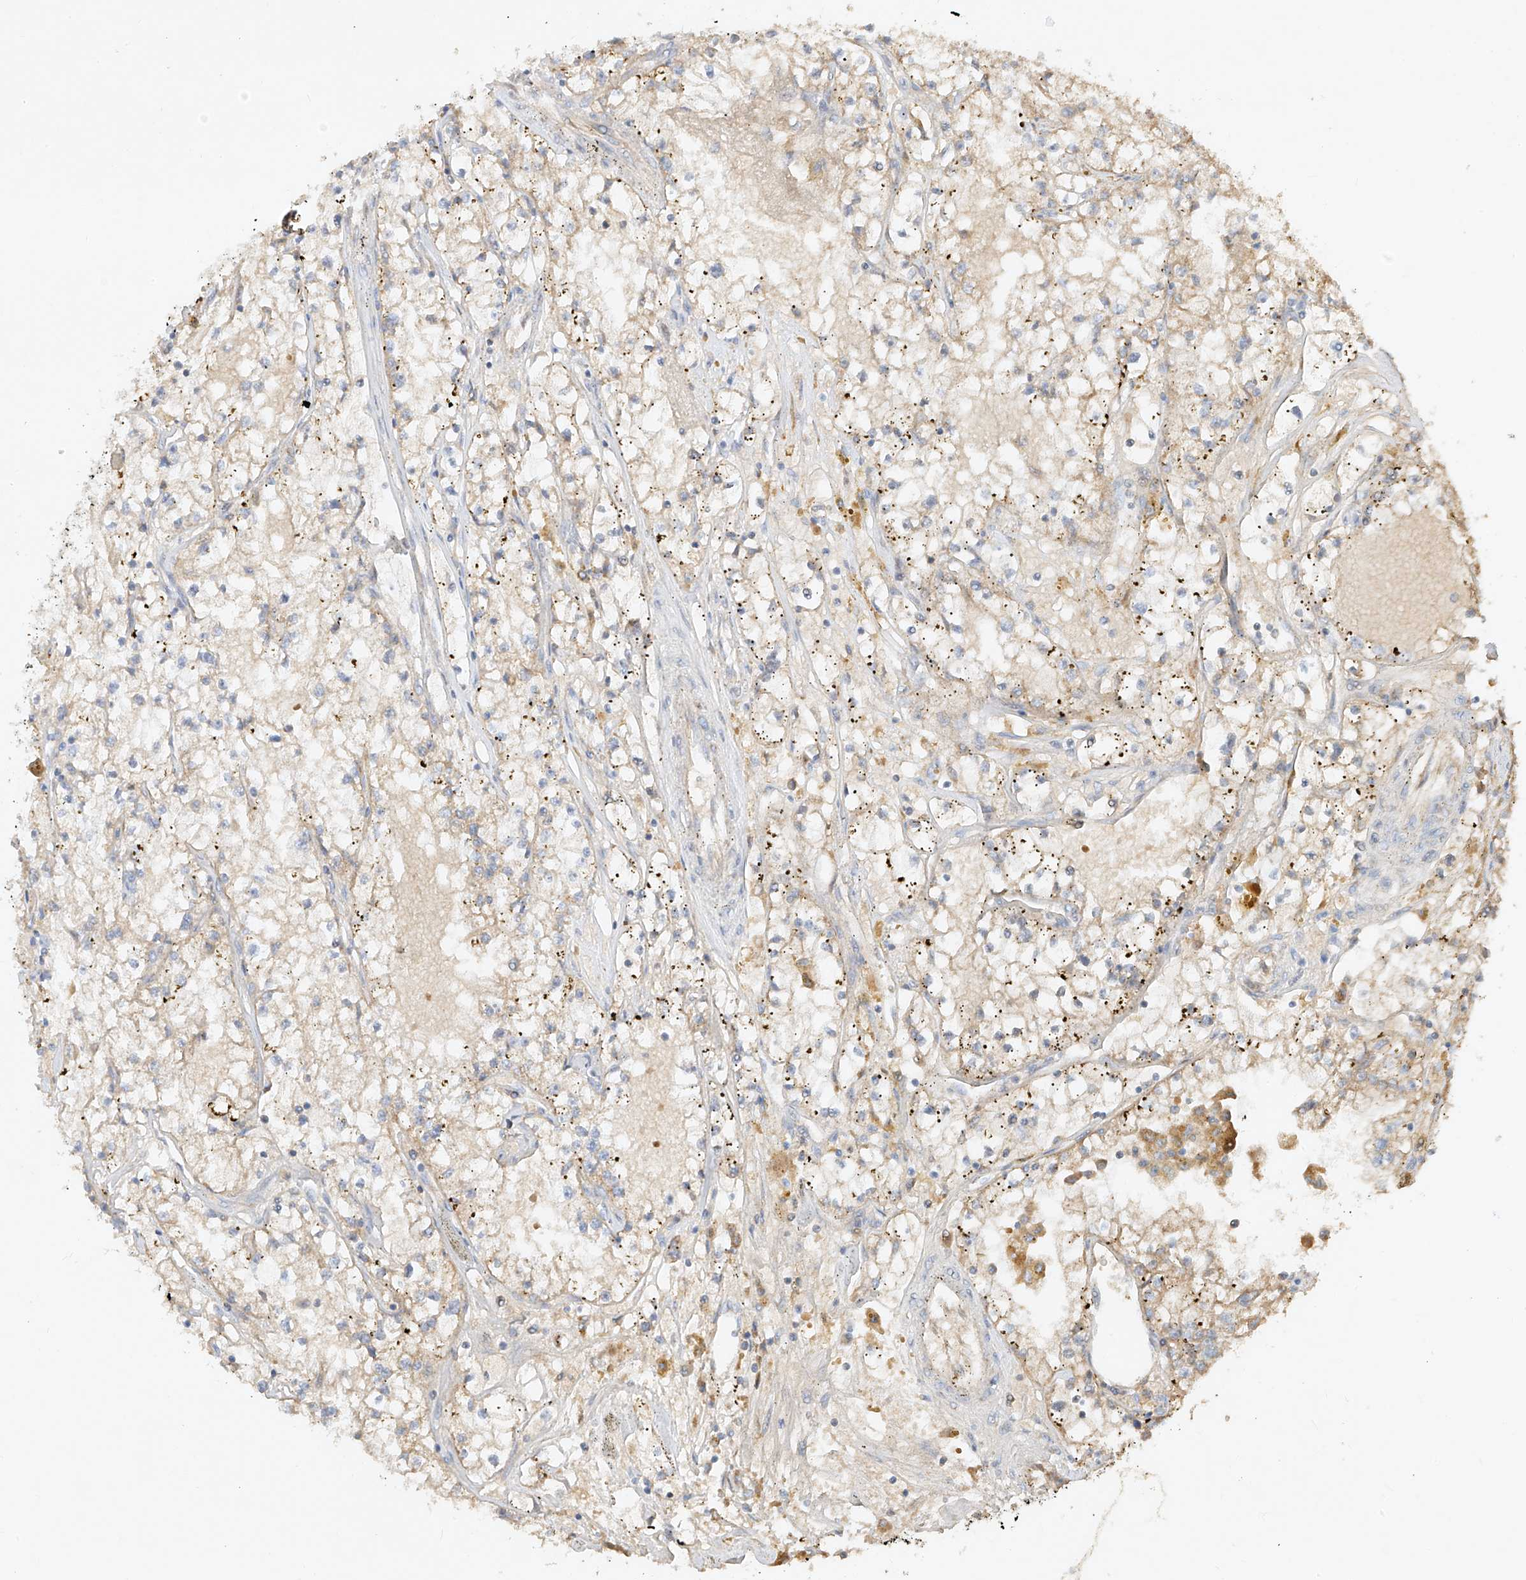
{"staining": {"intensity": "negative", "quantity": "none", "location": "none"}, "tissue": "renal cancer", "cell_type": "Tumor cells", "image_type": "cancer", "snomed": [{"axis": "morphology", "description": "Adenocarcinoma, NOS"}, {"axis": "topography", "description": "Kidney"}], "caption": "Tumor cells show no significant protein expression in renal adenocarcinoma.", "gene": "KPNA7", "patient": {"sex": "male", "age": 56}}